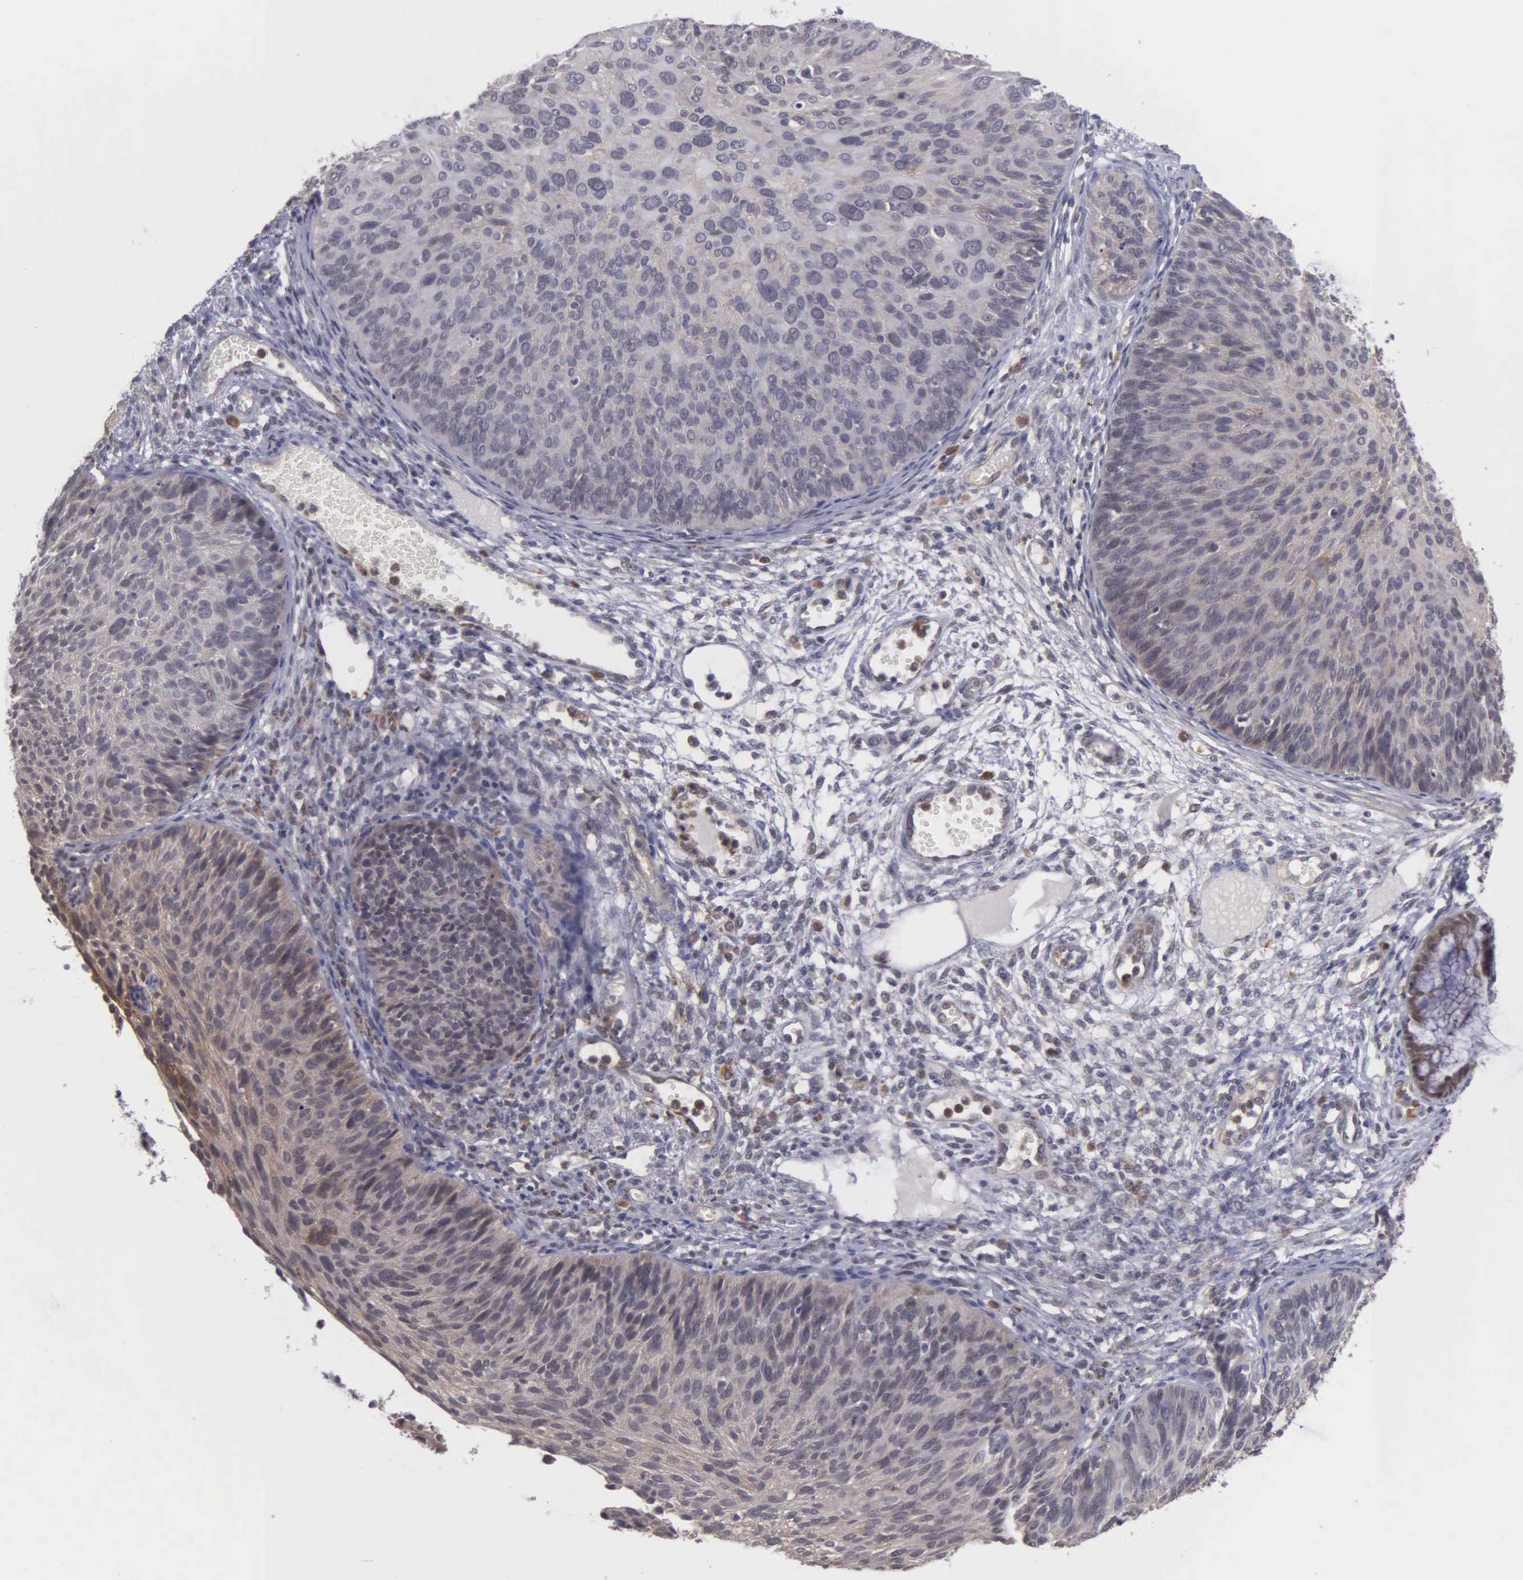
{"staining": {"intensity": "weak", "quantity": "25%-75%", "location": "cytoplasmic/membranous"}, "tissue": "cervical cancer", "cell_type": "Tumor cells", "image_type": "cancer", "snomed": [{"axis": "morphology", "description": "Squamous cell carcinoma, NOS"}, {"axis": "topography", "description": "Cervix"}], "caption": "High-magnification brightfield microscopy of cervical cancer stained with DAB (3,3'-diaminobenzidine) (brown) and counterstained with hematoxylin (blue). tumor cells exhibit weak cytoplasmic/membranous positivity is present in about25%-75% of cells. The staining is performed using DAB (3,3'-diaminobenzidine) brown chromogen to label protein expression. The nuclei are counter-stained blue using hematoxylin.", "gene": "MAP3K9", "patient": {"sex": "female", "age": 36}}